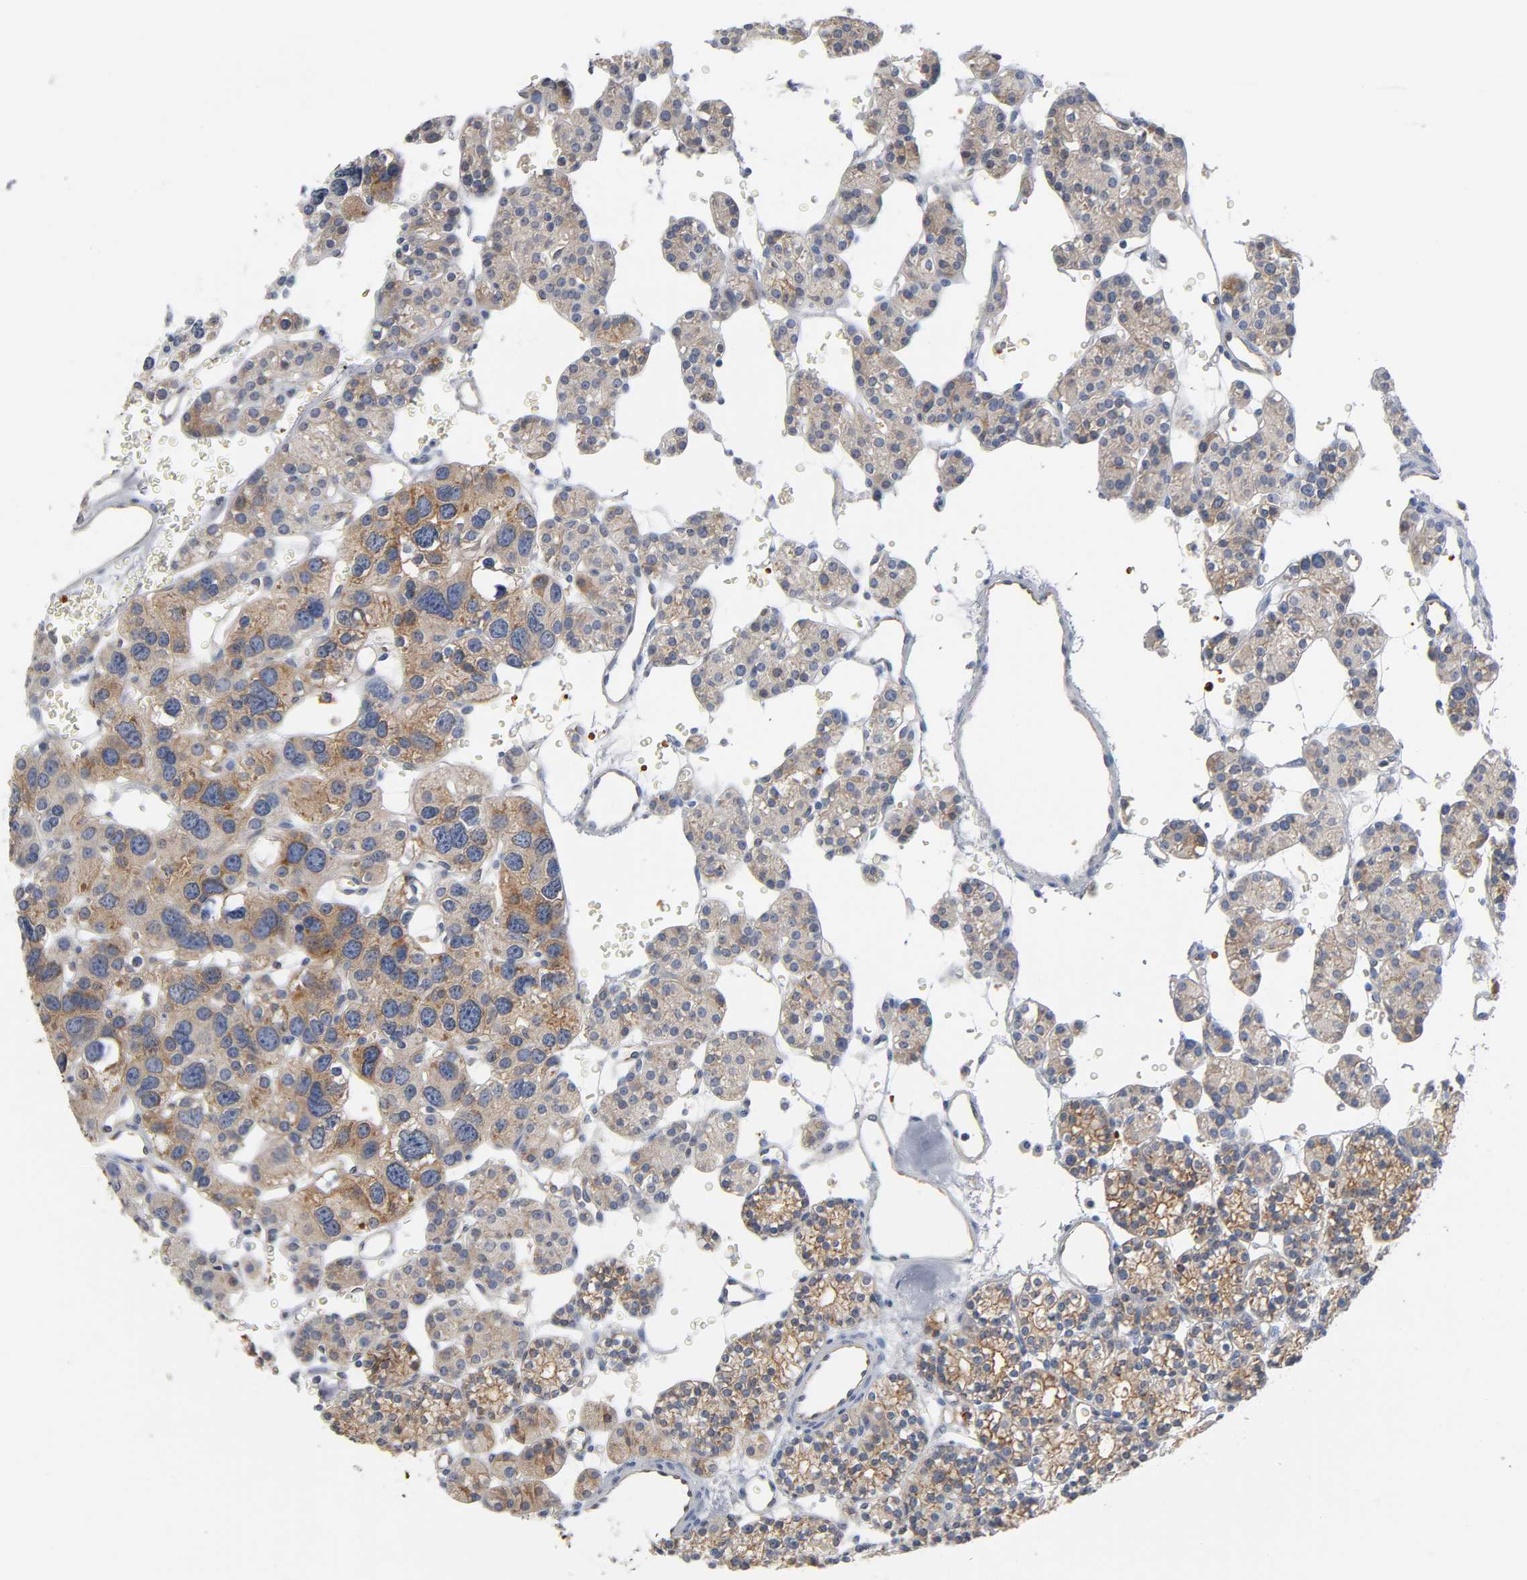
{"staining": {"intensity": "weak", "quantity": ">75%", "location": "cytoplasmic/membranous"}, "tissue": "parathyroid gland", "cell_type": "Glandular cells", "image_type": "normal", "snomed": [{"axis": "morphology", "description": "Normal tissue, NOS"}, {"axis": "topography", "description": "Parathyroid gland"}], "caption": "A high-resolution histopathology image shows immunohistochemistry staining of normal parathyroid gland, which shows weak cytoplasmic/membranous staining in about >75% of glandular cells.", "gene": "CD2AP", "patient": {"sex": "female", "age": 64}}